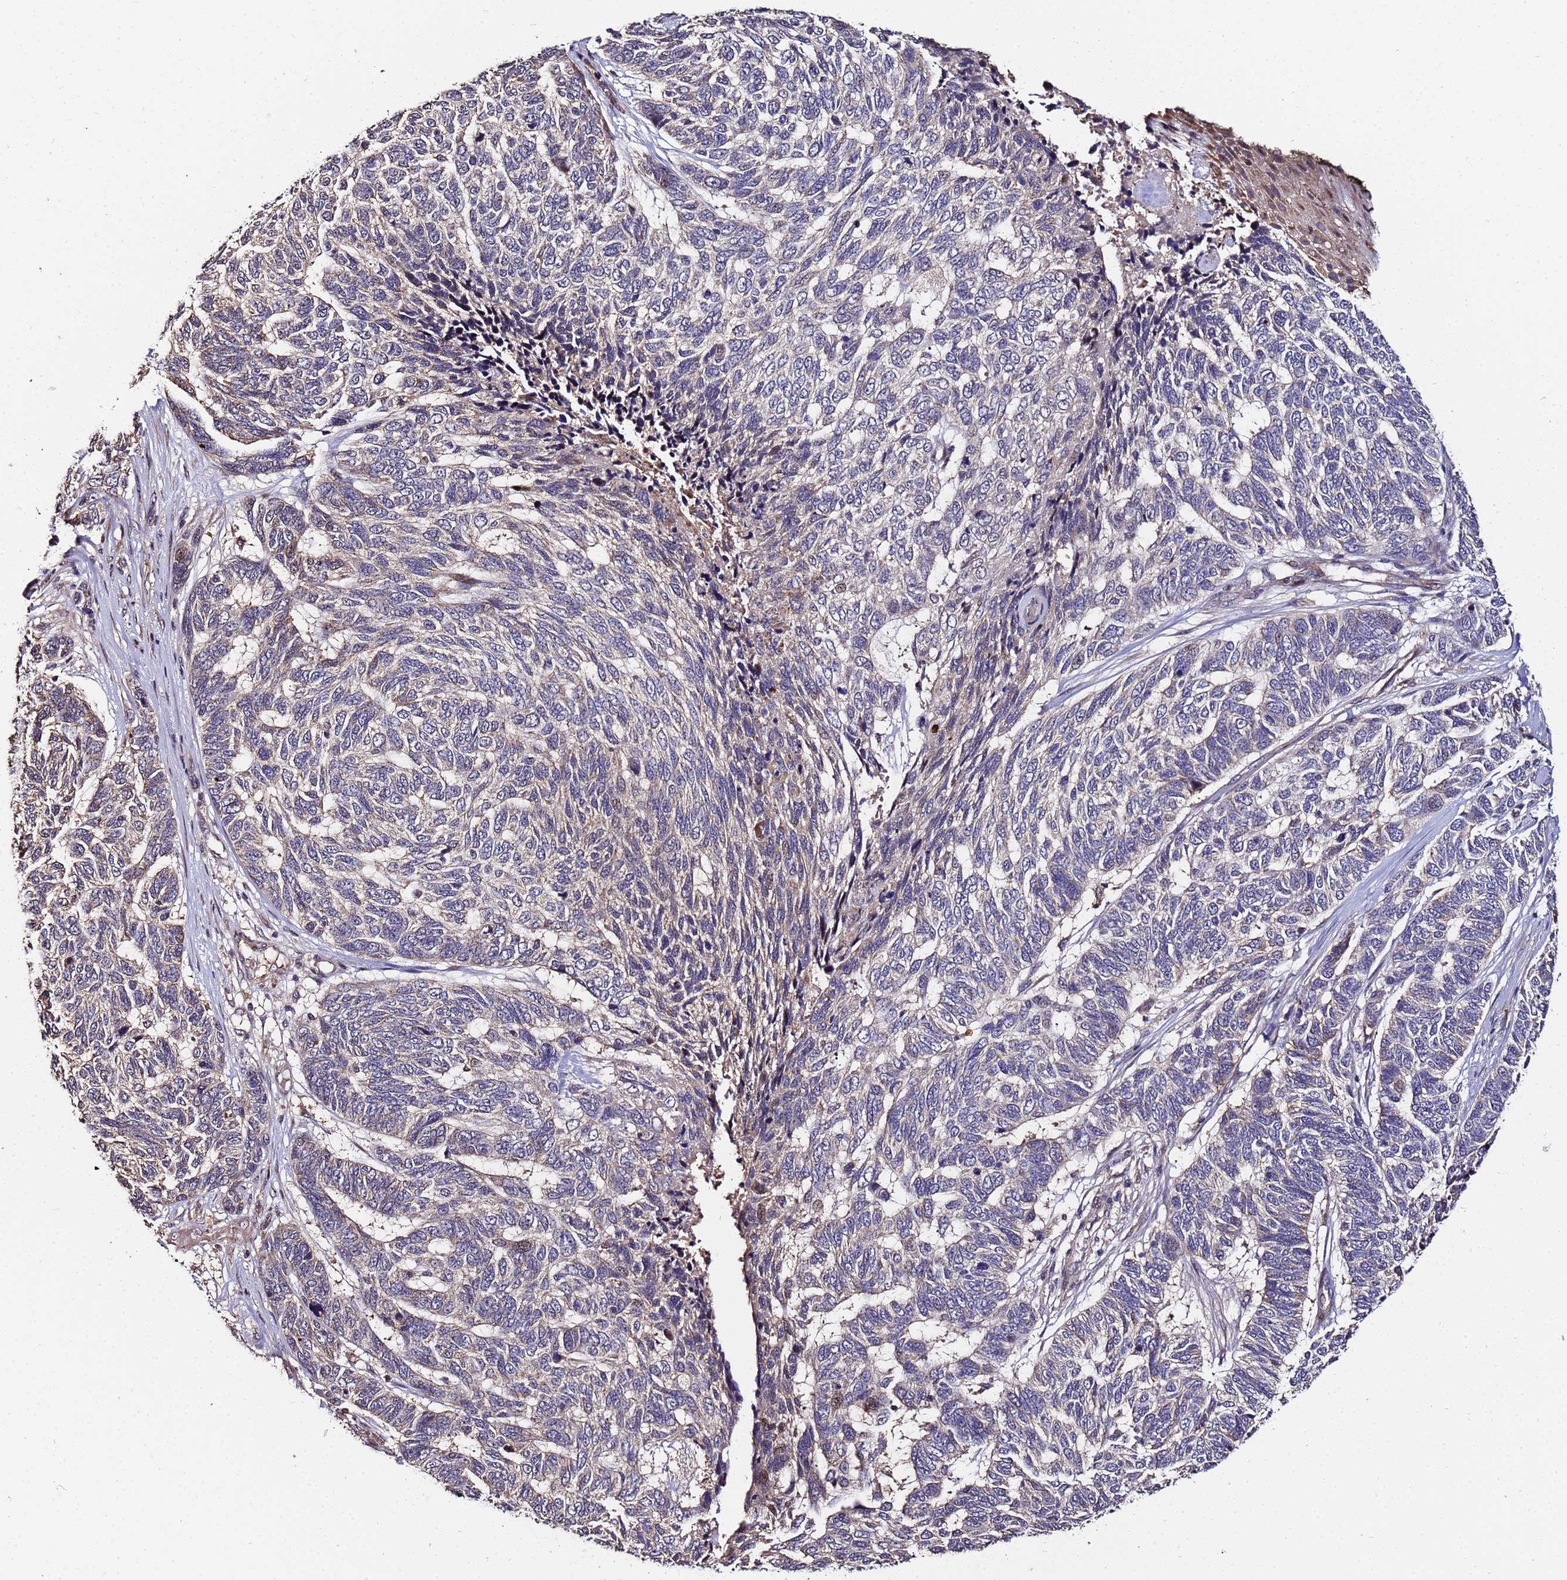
{"staining": {"intensity": "moderate", "quantity": "<25%", "location": "cytoplasmic/membranous,nuclear"}, "tissue": "skin cancer", "cell_type": "Tumor cells", "image_type": "cancer", "snomed": [{"axis": "morphology", "description": "Basal cell carcinoma"}, {"axis": "topography", "description": "Skin"}], "caption": "The image displays a brown stain indicating the presence of a protein in the cytoplasmic/membranous and nuclear of tumor cells in skin cancer. Using DAB (brown) and hematoxylin (blue) stains, captured at high magnification using brightfield microscopy.", "gene": "WNK4", "patient": {"sex": "female", "age": 65}}